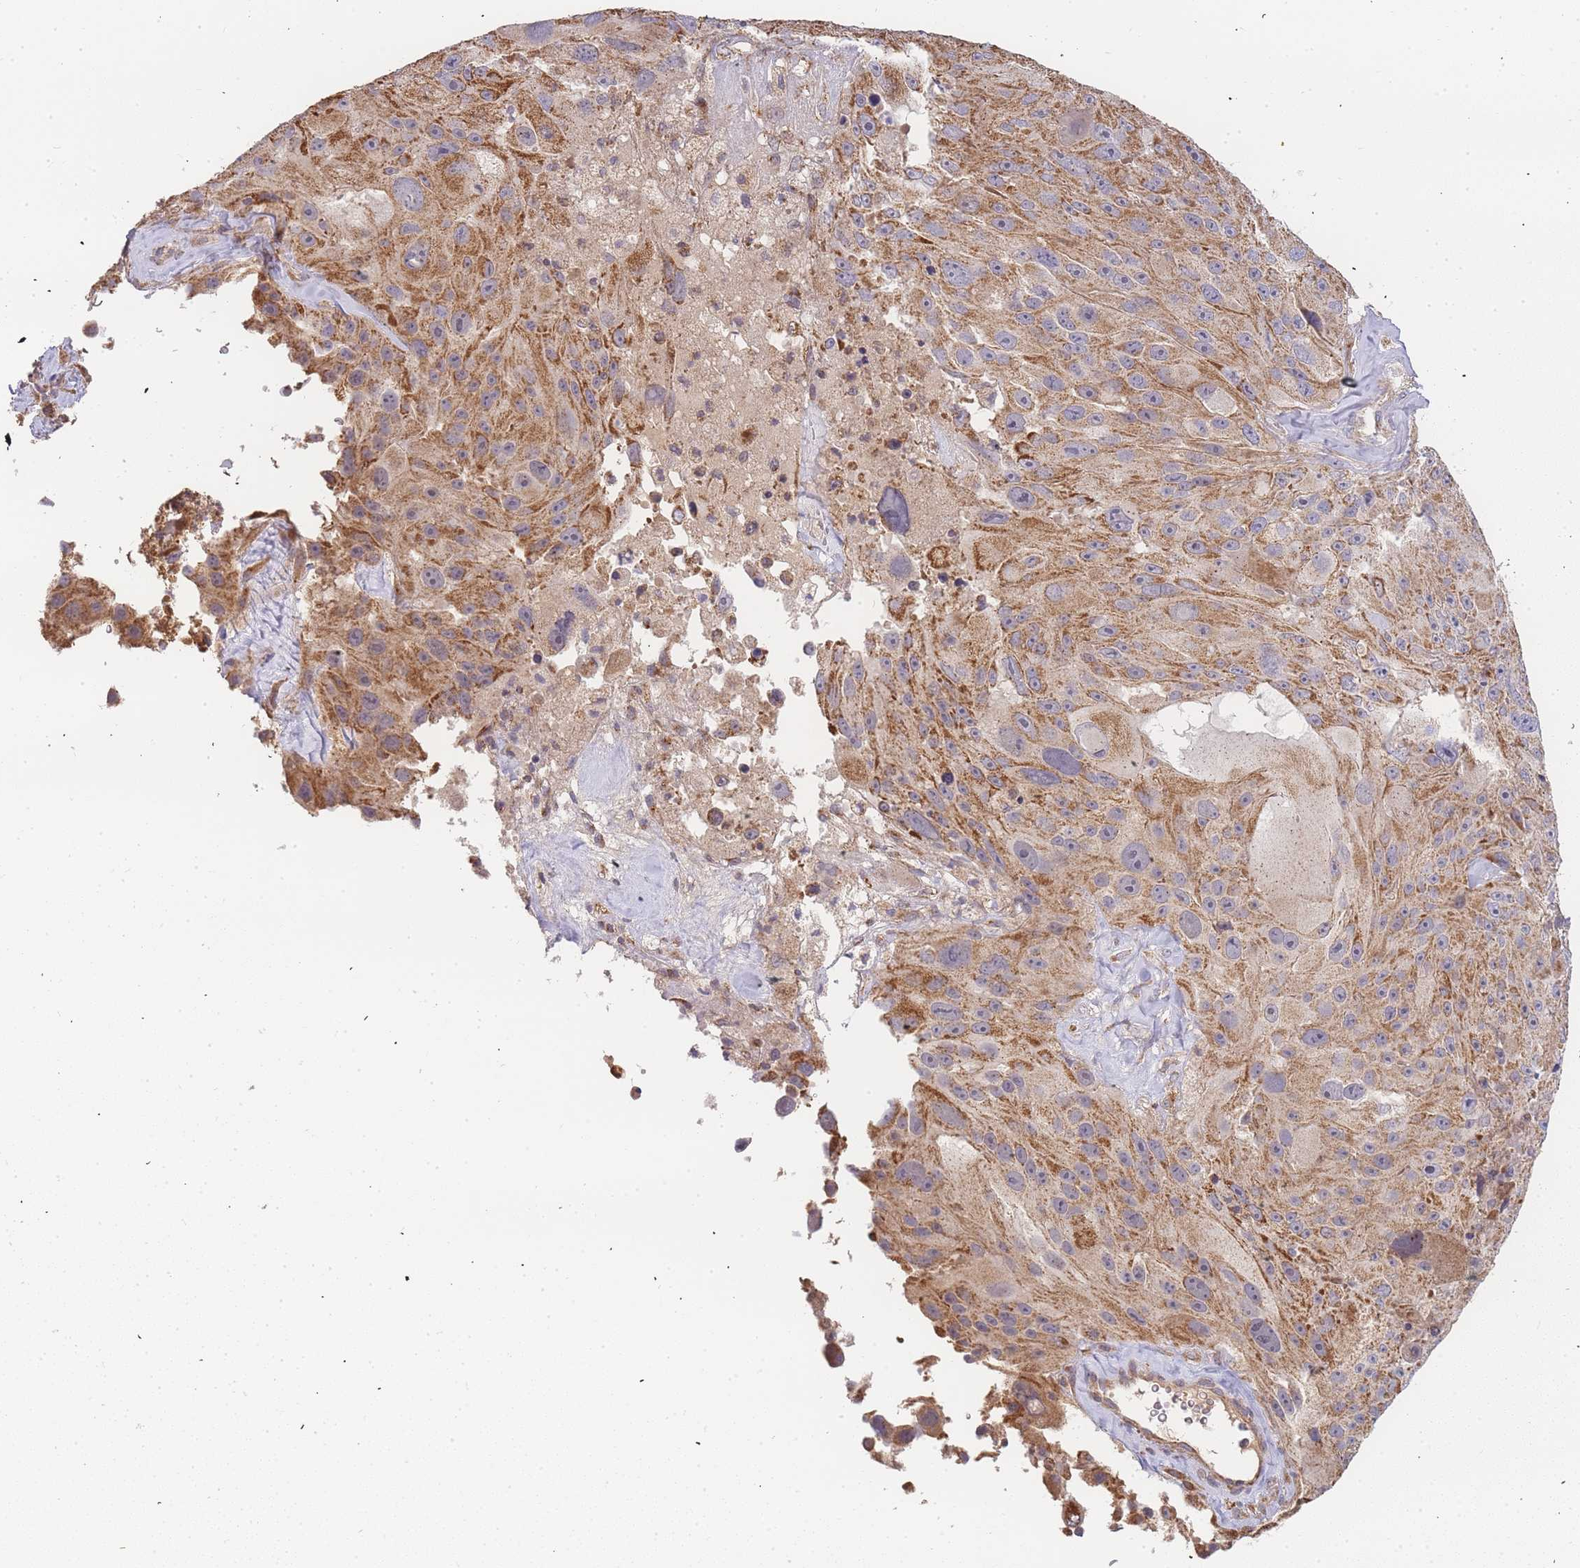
{"staining": {"intensity": "moderate", "quantity": ">75%", "location": "cytoplasmic/membranous"}, "tissue": "melanoma", "cell_type": "Tumor cells", "image_type": "cancer", "snomed": [{"axis": "morphology", "description": "Malignant melanoma, Metastatic site"}, {"axis": "topography", "description": "Lymph node"}], "caption": "Malignant melanoma (metastatic site) stained with DAB (3,3'-diaminobenzidine) immunohistochemistry (IHC) reveals medium levels of moderate cytoplasmic/membranous positivity in about >75% of tumor cells. The protein is stained brown, and the nuclei are stained in blue (DAB IHC with brightfield microscopy, high magnification).", "gene": "ADCY9", "patient": {"sex": "male", "age": 62}}